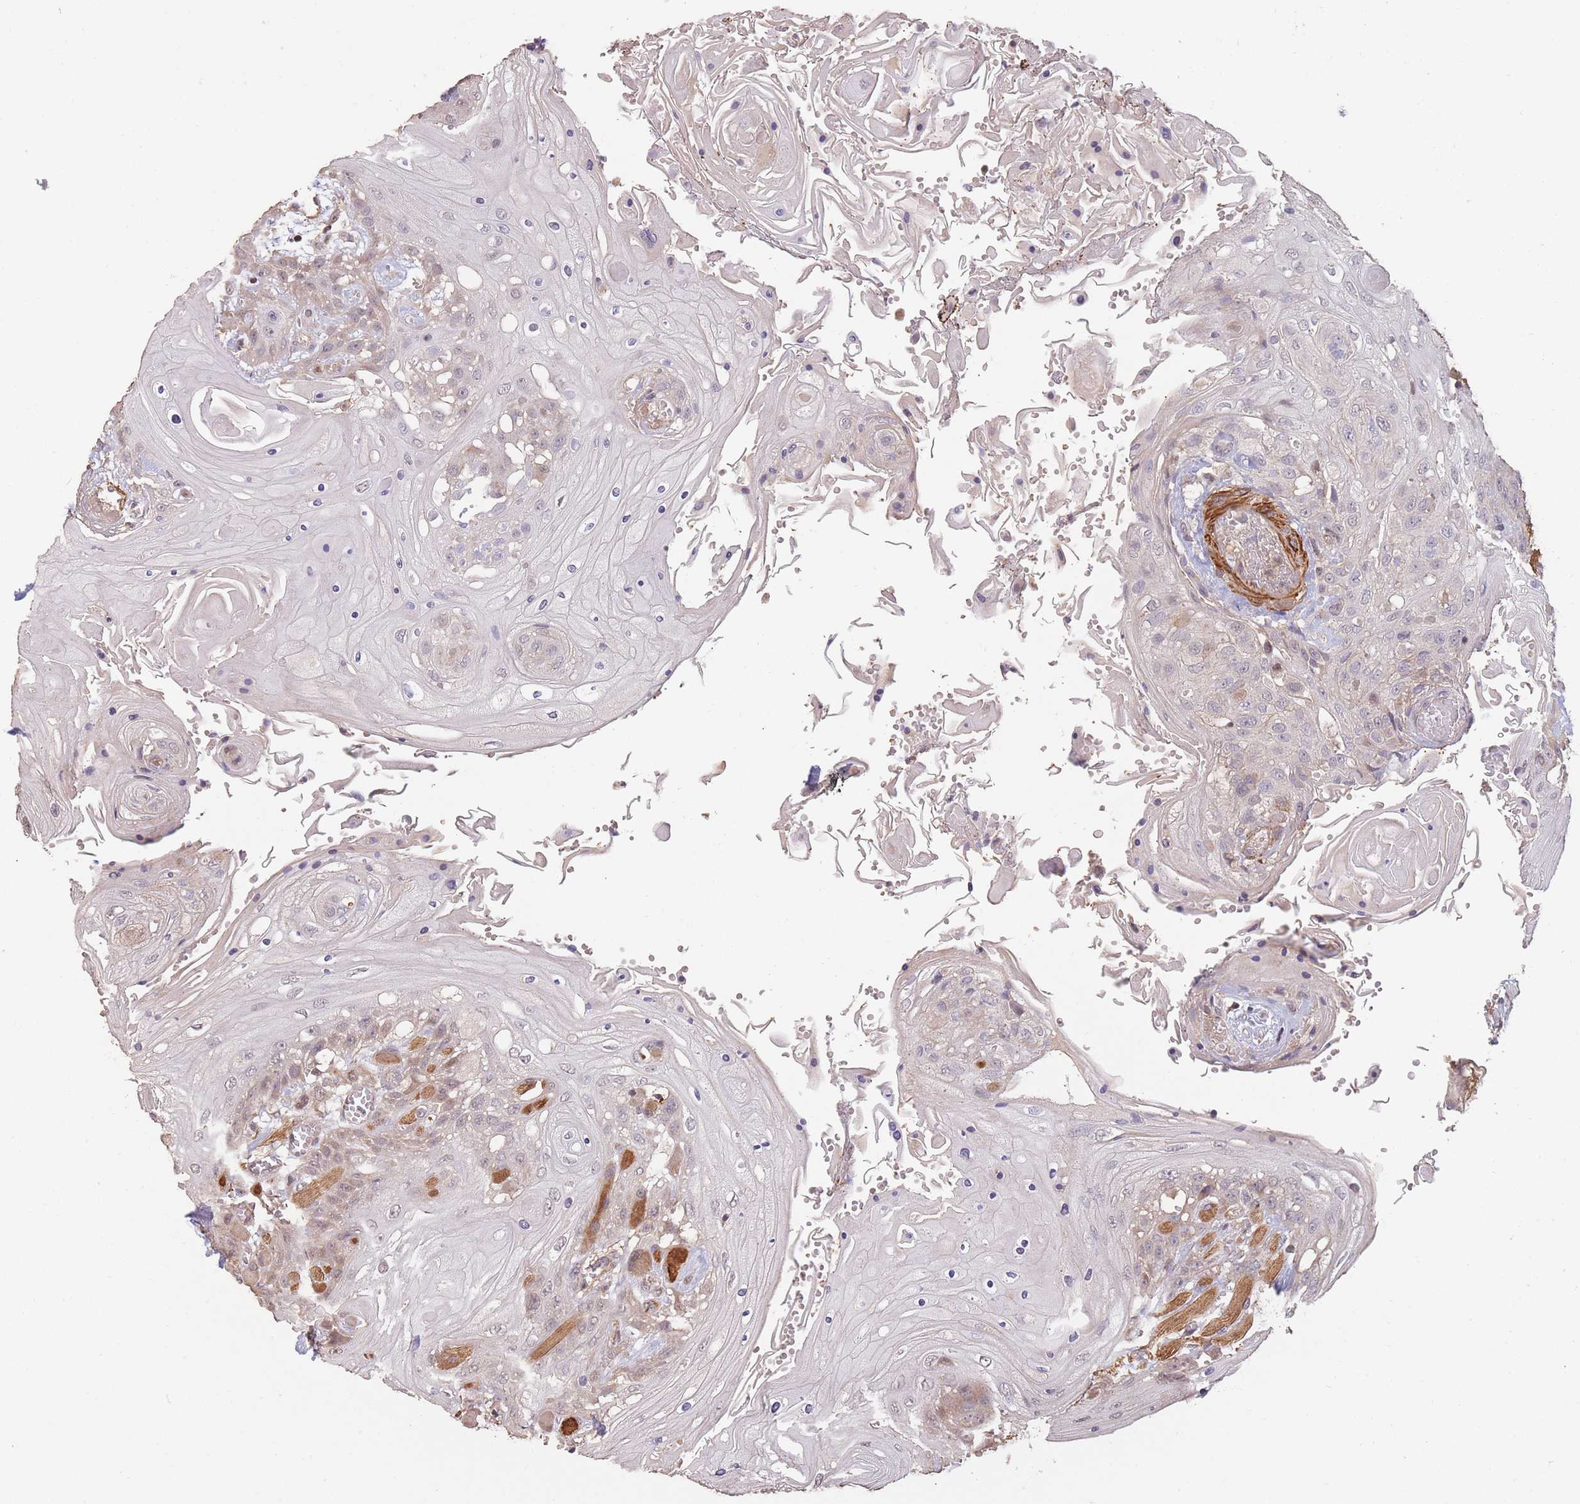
{"staining": {"intensity": "weak", "quantity": "25%-75%", "location": "cytoplasmic/membranous"}, "tissue": "head and neck cancer", "cell_type": "Tumor cells", "image_type": "cancer", "snomed": [{"axis": "morphology", "description": "Squamous cell carcinoma, NOS"}, {"axis": "topography", "description": "Head-Neck"}], "caption": "Brown immunohistochemical staining in human head and neck cancer displays weak cytoplasmic/membranous expression in approximately 25%-75% of tumor cells.", "gene": "NLRC4", "patient": {"sex": "female", "age": 43}}